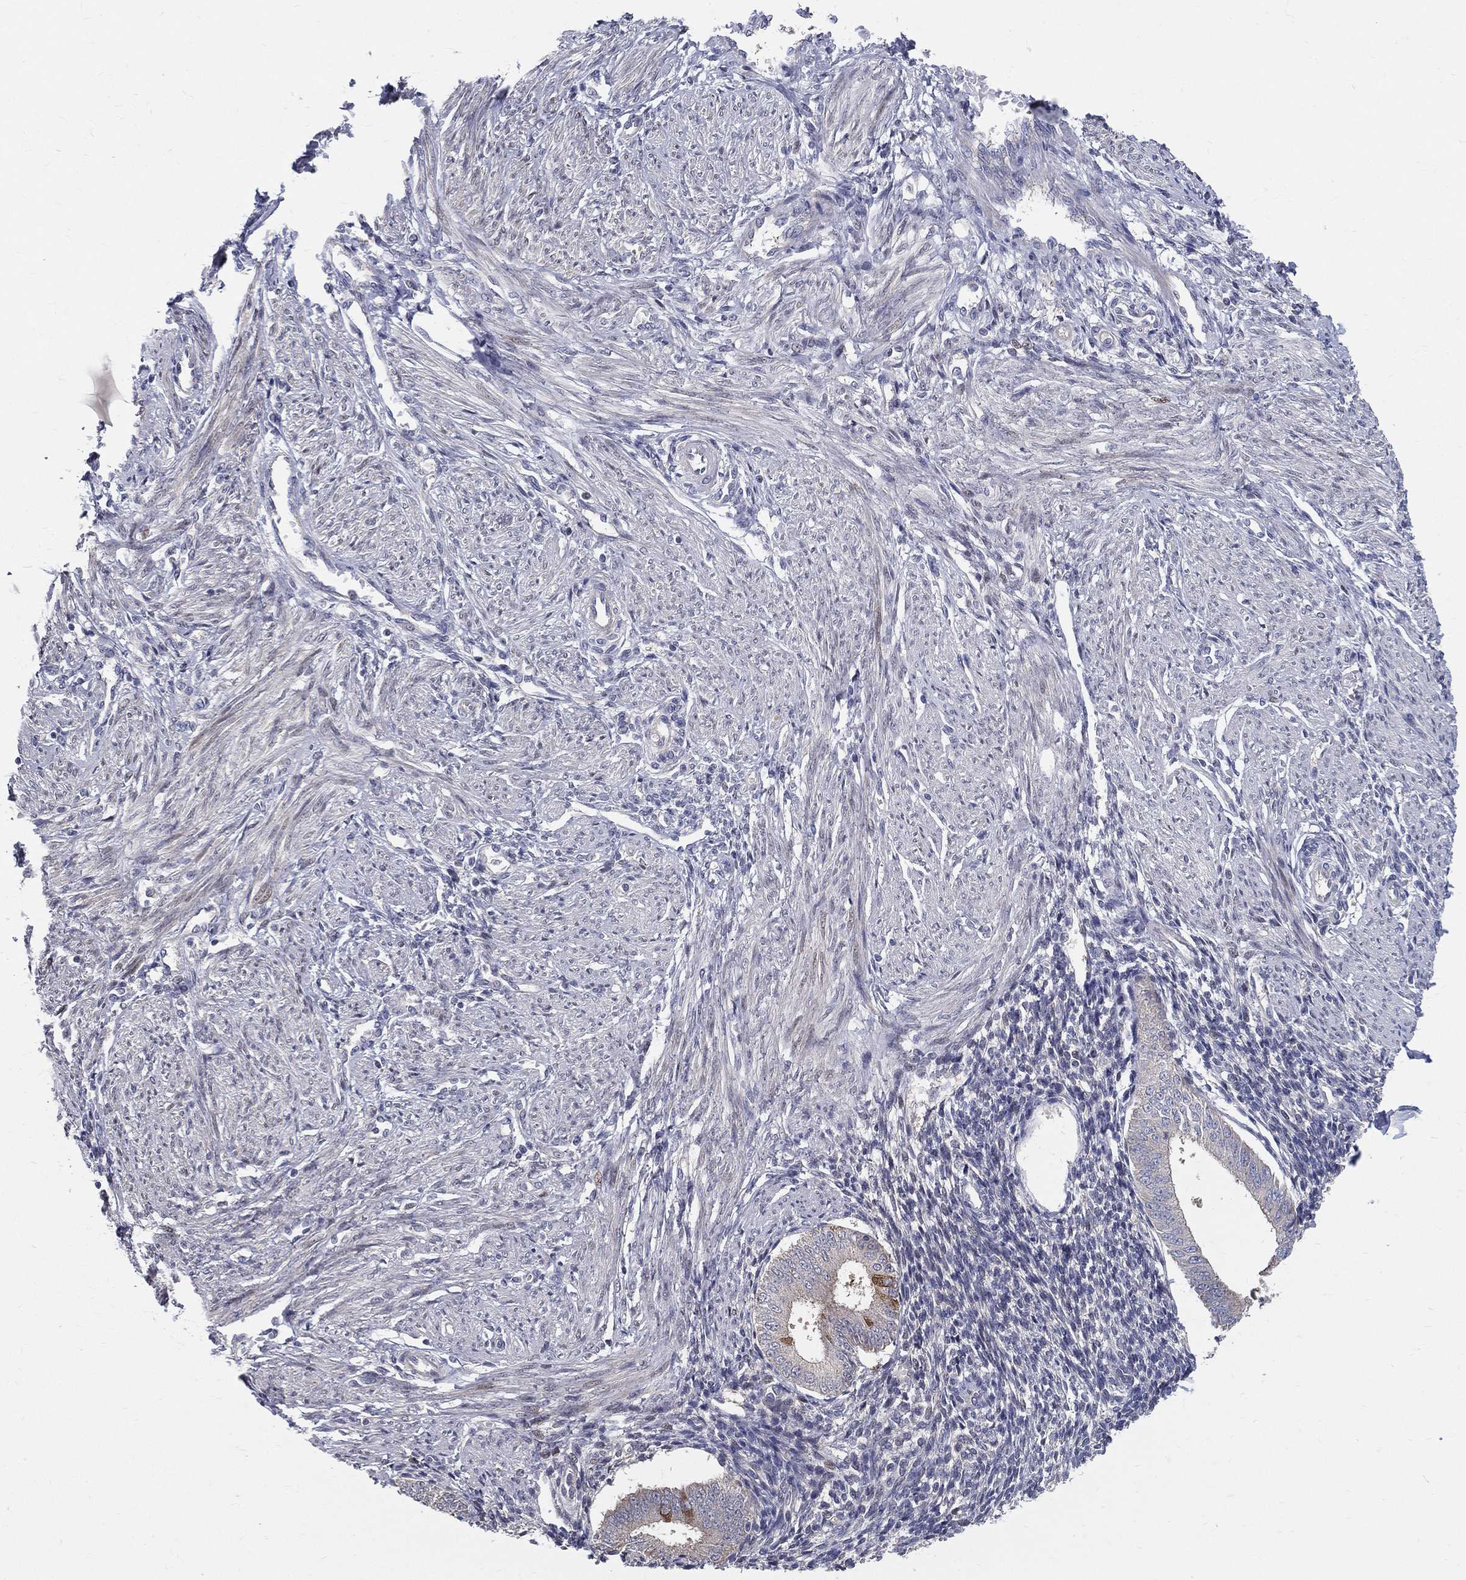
{"staining": {"intensity": "negative", "quantity": "none", "location": "none"}, "tissue": "endometrium", "cell_type": "Cells in endometrial stroma", "image_type": "normal", "snomed": [{"axis": "morphology", "description": "Normal tissue, NOS"}, {"axis": "topography", "description": "Endometrium"}], "caption": "Cells in endometrial stroma are negative for protein expression in normal human endometrium. The staining is performed using DAB brown chromogen with nuclei counter-stained in using hematoxylin.", "gene": "POMZP3", "patient": {"sex": "female", "age": 39}}